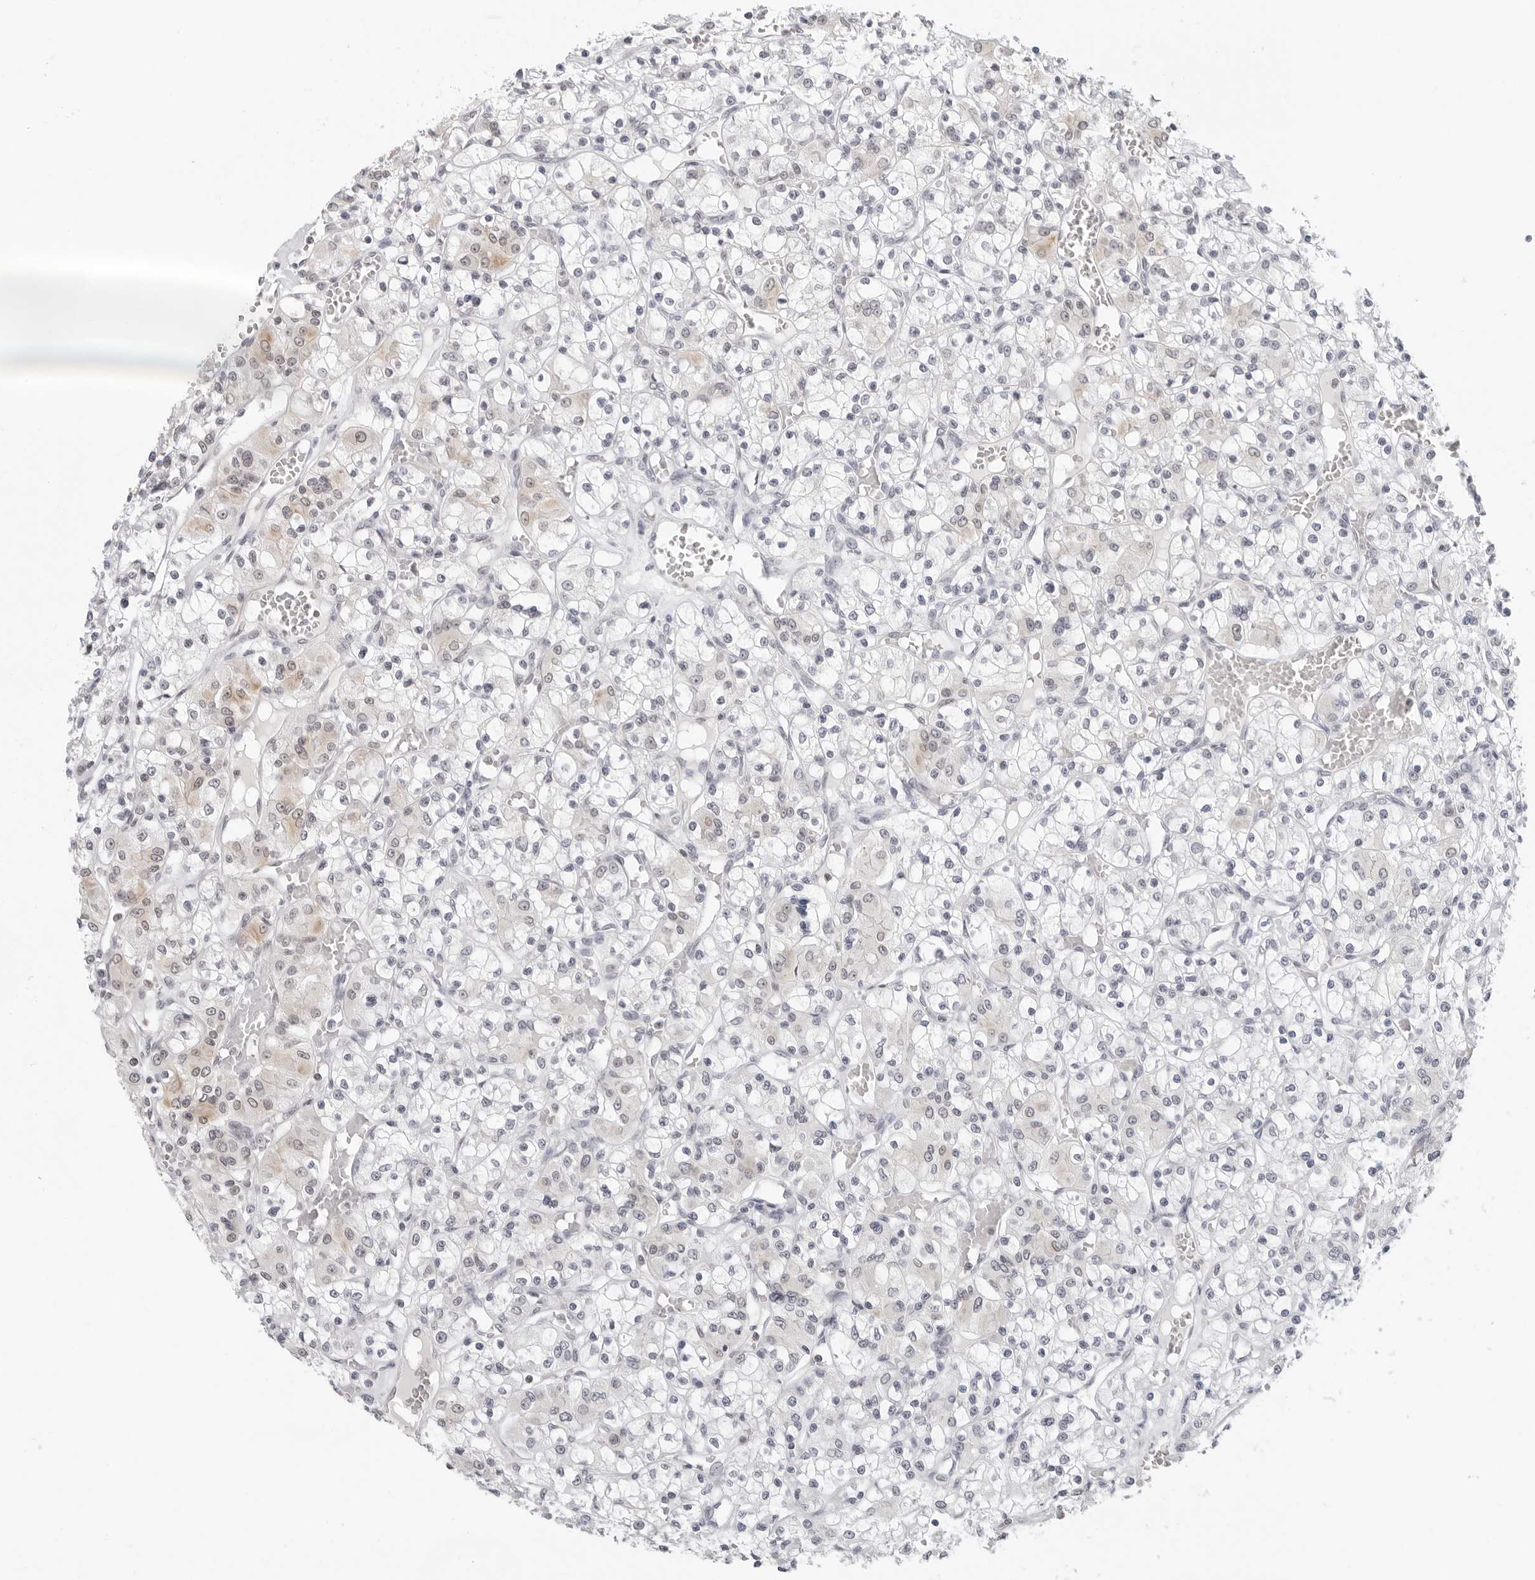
{"staining": {"intensity": "negative", "quantity": "none", "location": "none"}, "tissue": "renal cancer", "cell_type": "Tumor cells", "image_type": "cancer", "snomed": [{"axis": "morphology", "description": "Adenocarcinoma, NOS"}, {"axis": "topography", "description": "Kidney"}], "caption": "Tumor cells show no significant protein expression in renal adenocarcinoma.", "gene": "FLG2", "patient": {"sex": "female", "age": 59}}